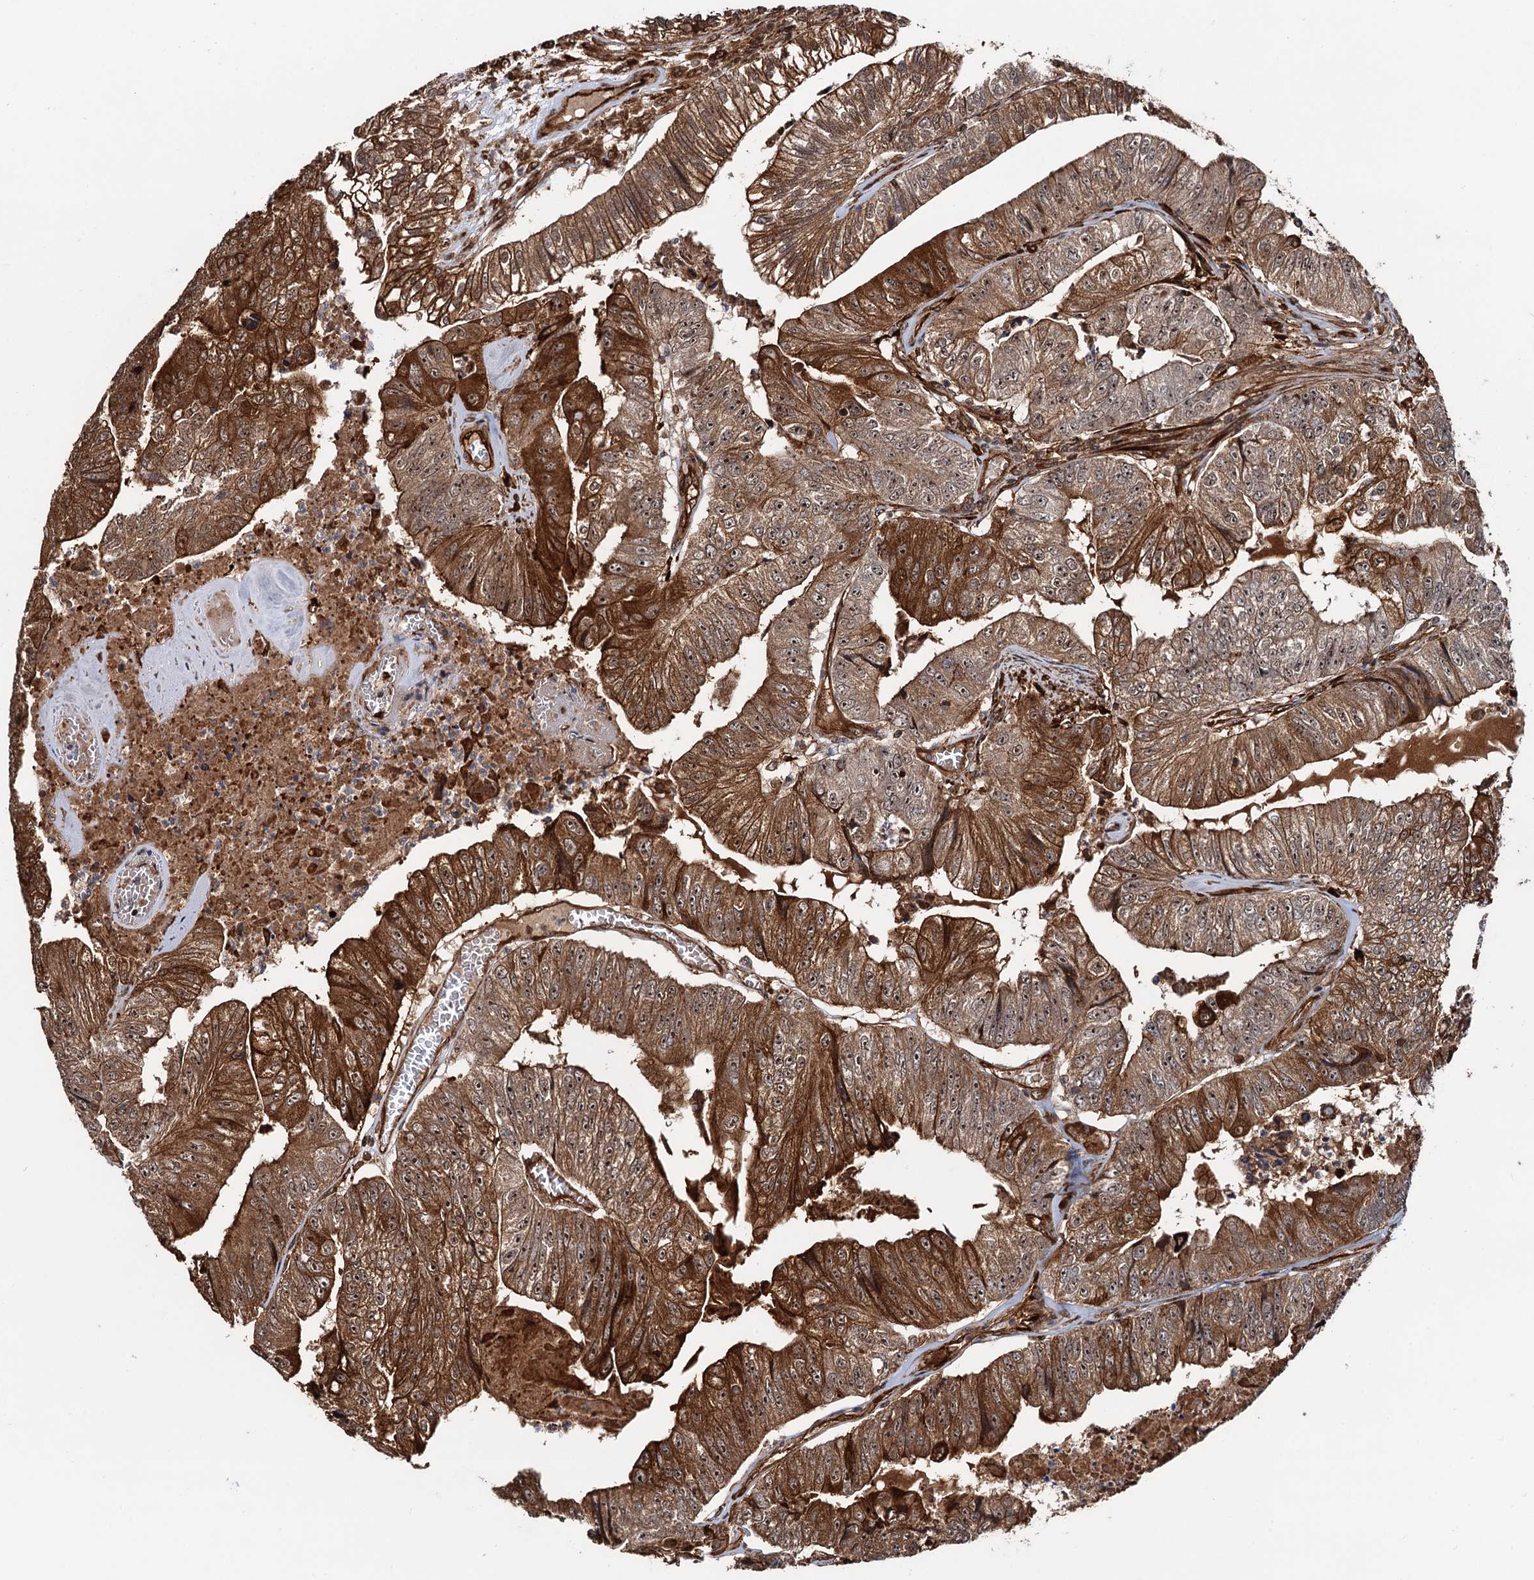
{"staining": {"intensity": "strong", "quantity": ">75%", "location": "cytoplasmic/membranous,nuclear"}, "tissue": "colorectal cancer", "cell_type": "Tumor cells", "image_type": "cancer", "snomed": [{"axis": "morphology", "description": "Adenocarcinoma, NOS"}, {"axis": "topography", "description": "Colon"}], "caption": "High-magnification brightfield microscopy of colorectal cancer stained with DAB (brown) and counterstained with hematoxylin (blue). tumor cells exhibit strong cytoplasmic/membranous and nuclear positivity is identified in approximately>75% of cells.", "gene": "SNRNP25", "patient": {"sex": "female", "age": 67}}